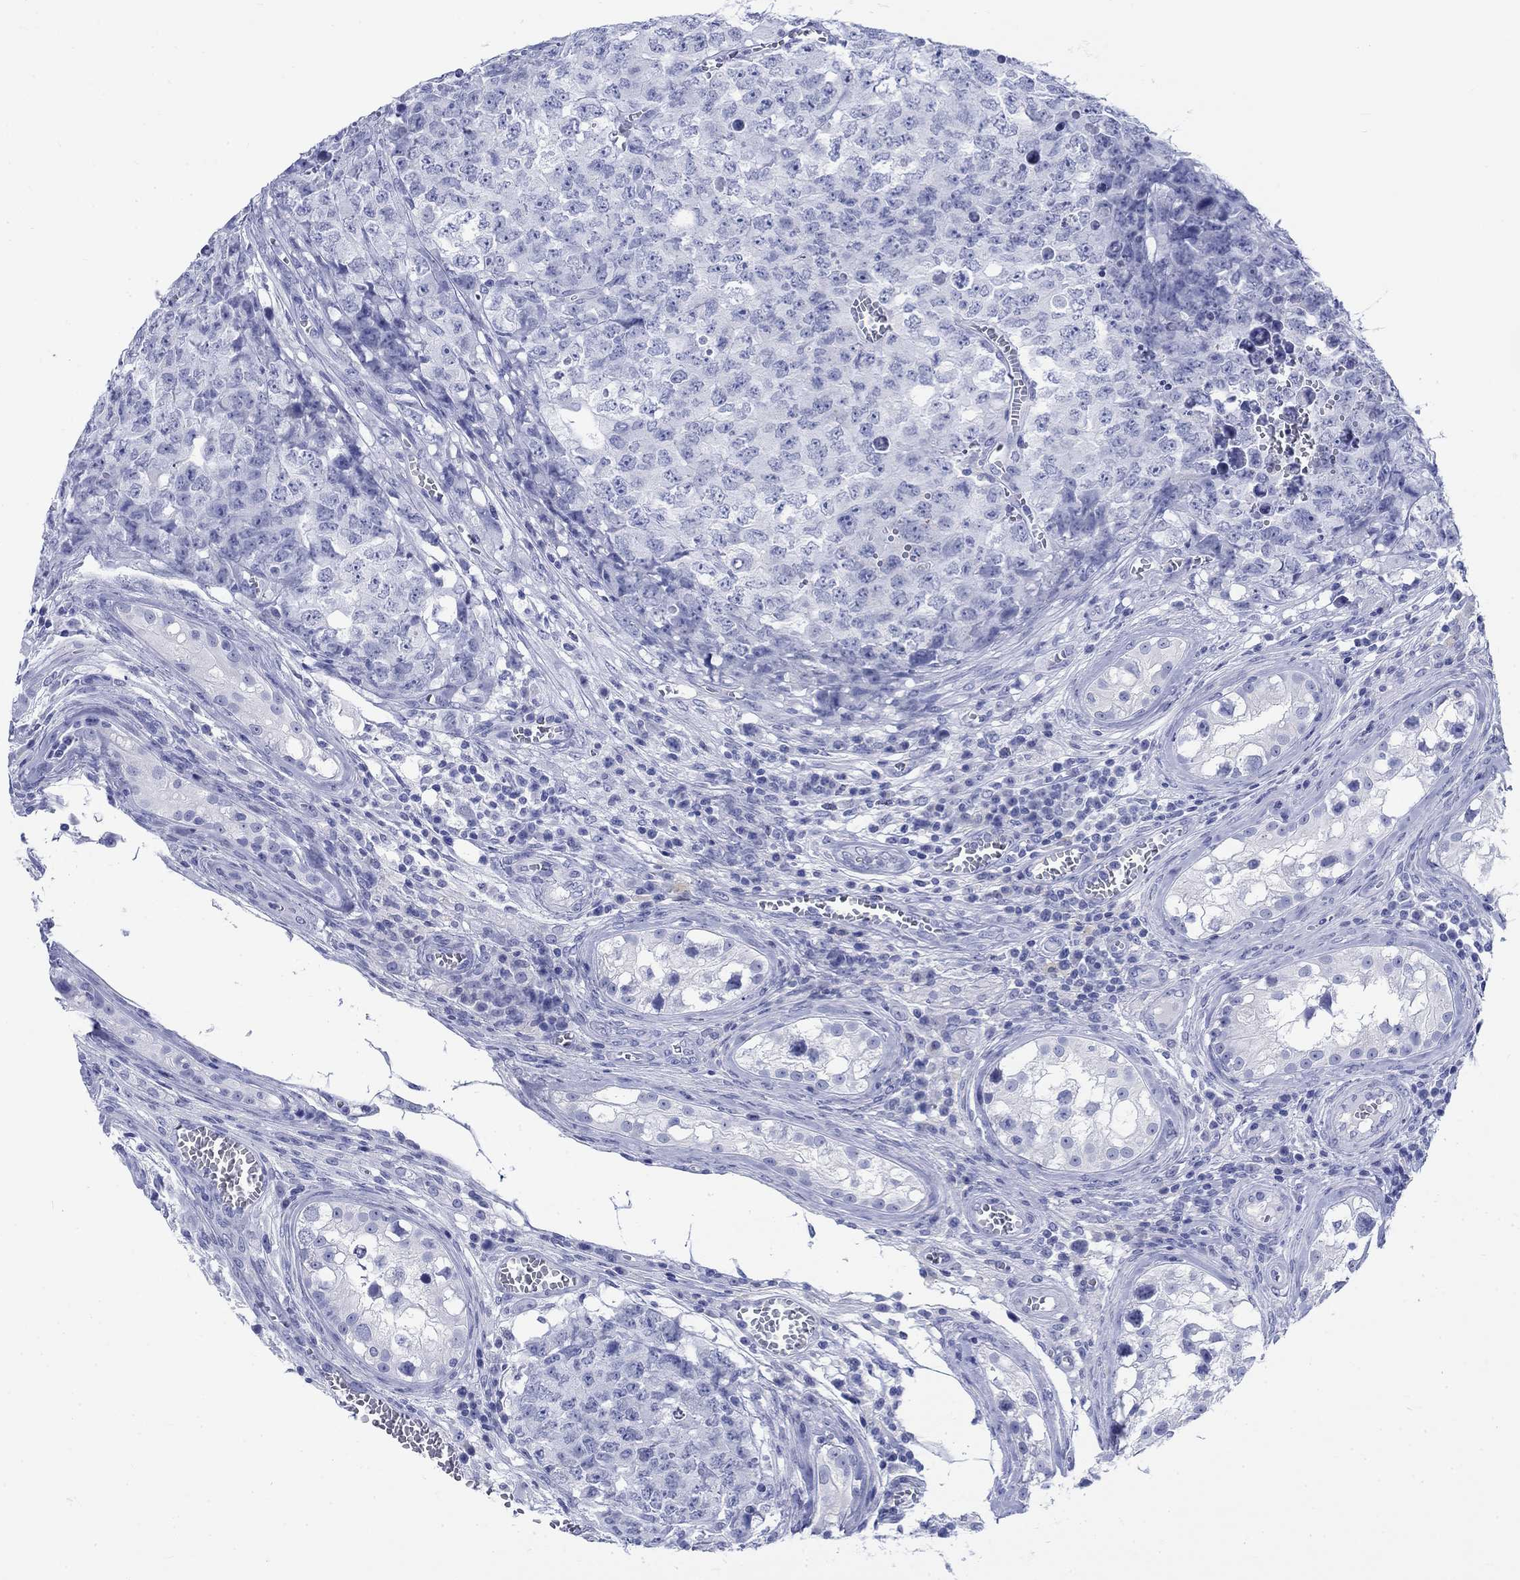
{"staining": {"intensity": "negative", "quantity": "none", "location": "none"}, "tissue": "testis cancer", "cell_type": "Tumor cells", "image_type": "cancer", "snomed": [{"axis": "morphology", "description": "Carcinoma, Embryonal, NOS"}, {"axis": "topography", "description": "Testis"}], "caption": "The micrograph exhibits no staining of tumor cells in testis cancer (embryonal carcinoma).", "gene": "KRT76", "patient": {"sex": "male", "age": 23}}